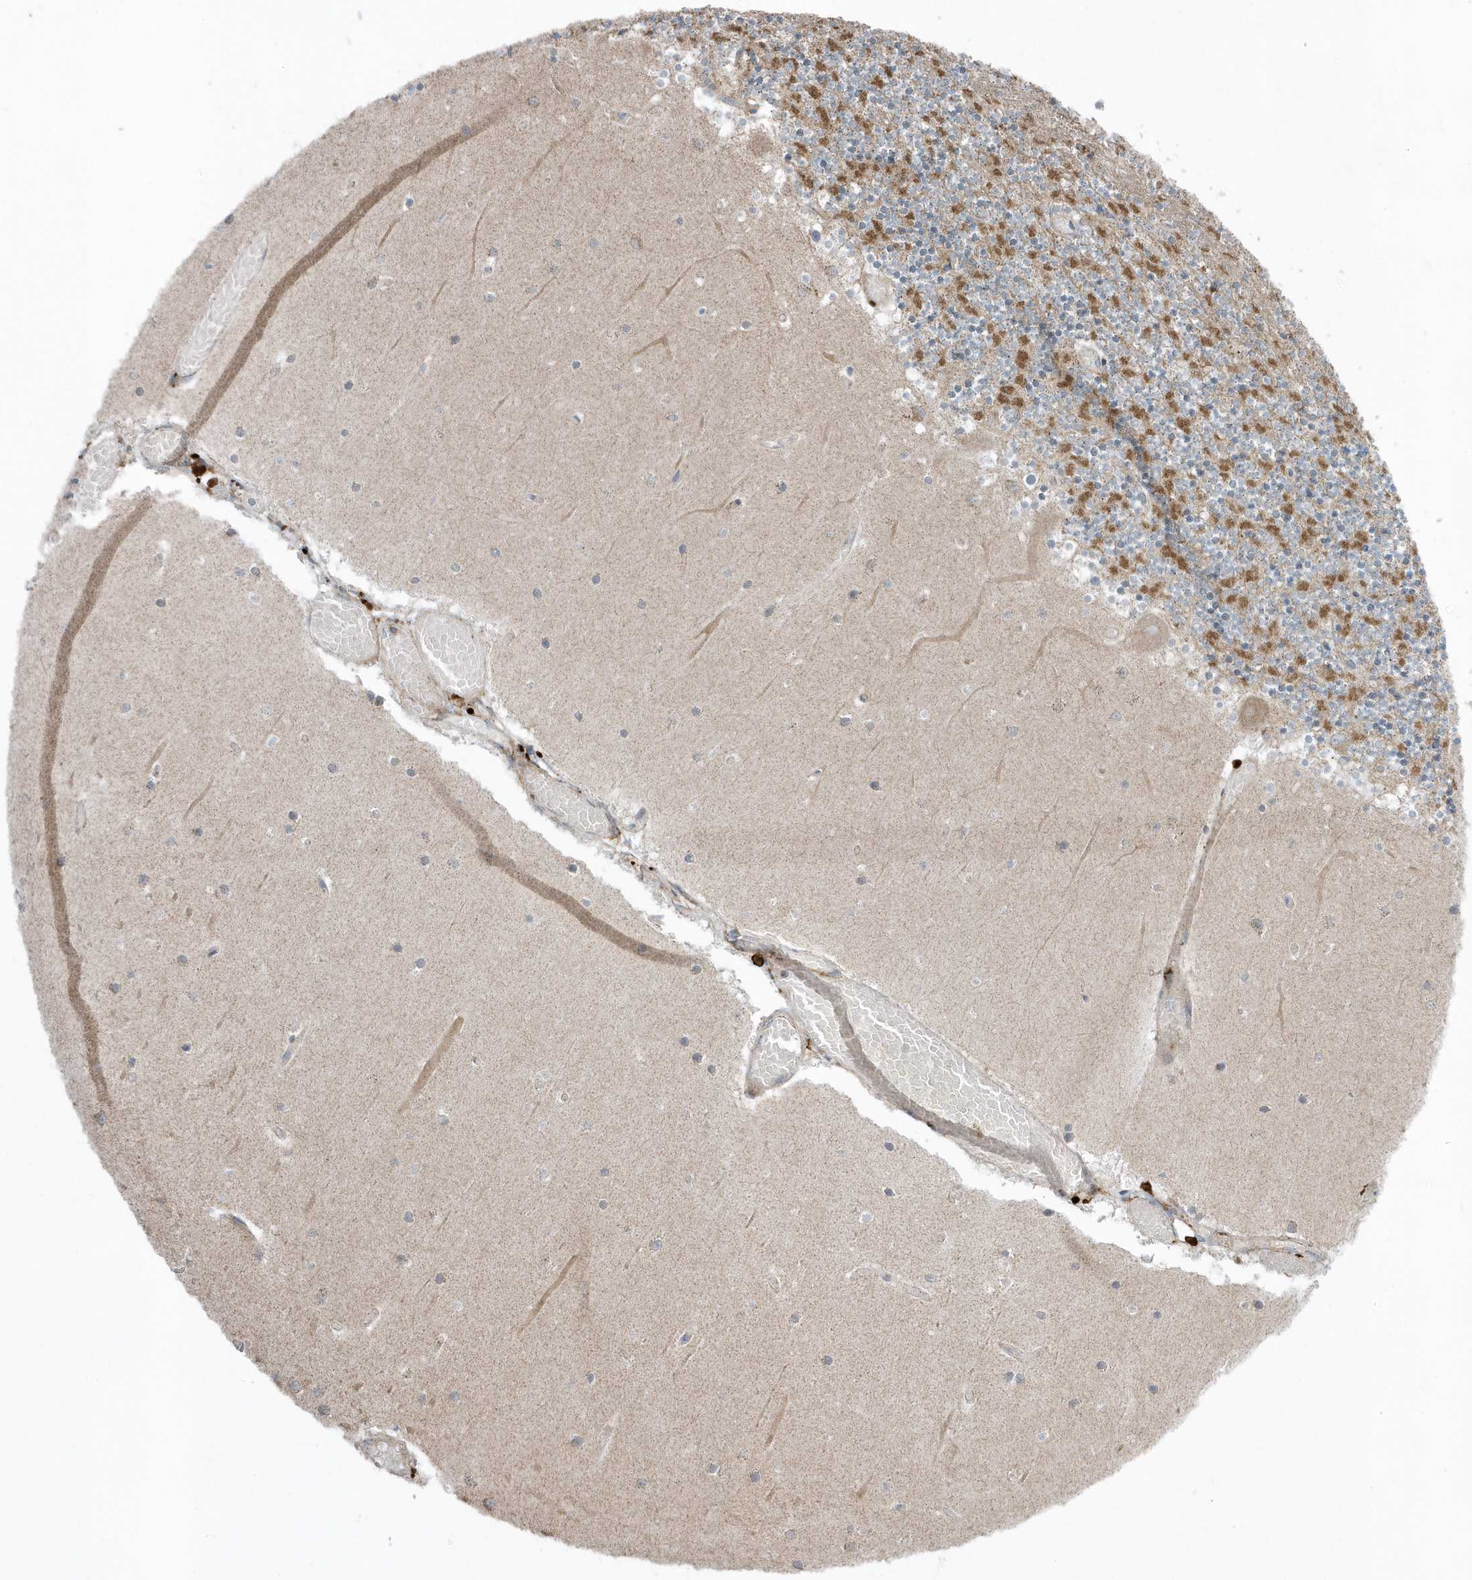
{"staining": {"intensity": "moderate", "quantity": "25%-75%", "location": "cytoplasmic/membranous"}, "tissue": "cerebellum", "cell_type": "Cells in granular layer", "image_type": "normal", "snomed": [{"axis": "morphology", "description": "Normal tissue, NOS"}, {"axis": "topography", "description": "Cerebellum"}], "caption": "Protein staining by immunohistochemistry (IHC) displays moderate cytoplasmic/membranous expression in approximately 25%-75% of cells in granular layer in normal cerebellum.", "gene": "SLC38A2", "patient": {"sex": "female", "age": 28}}